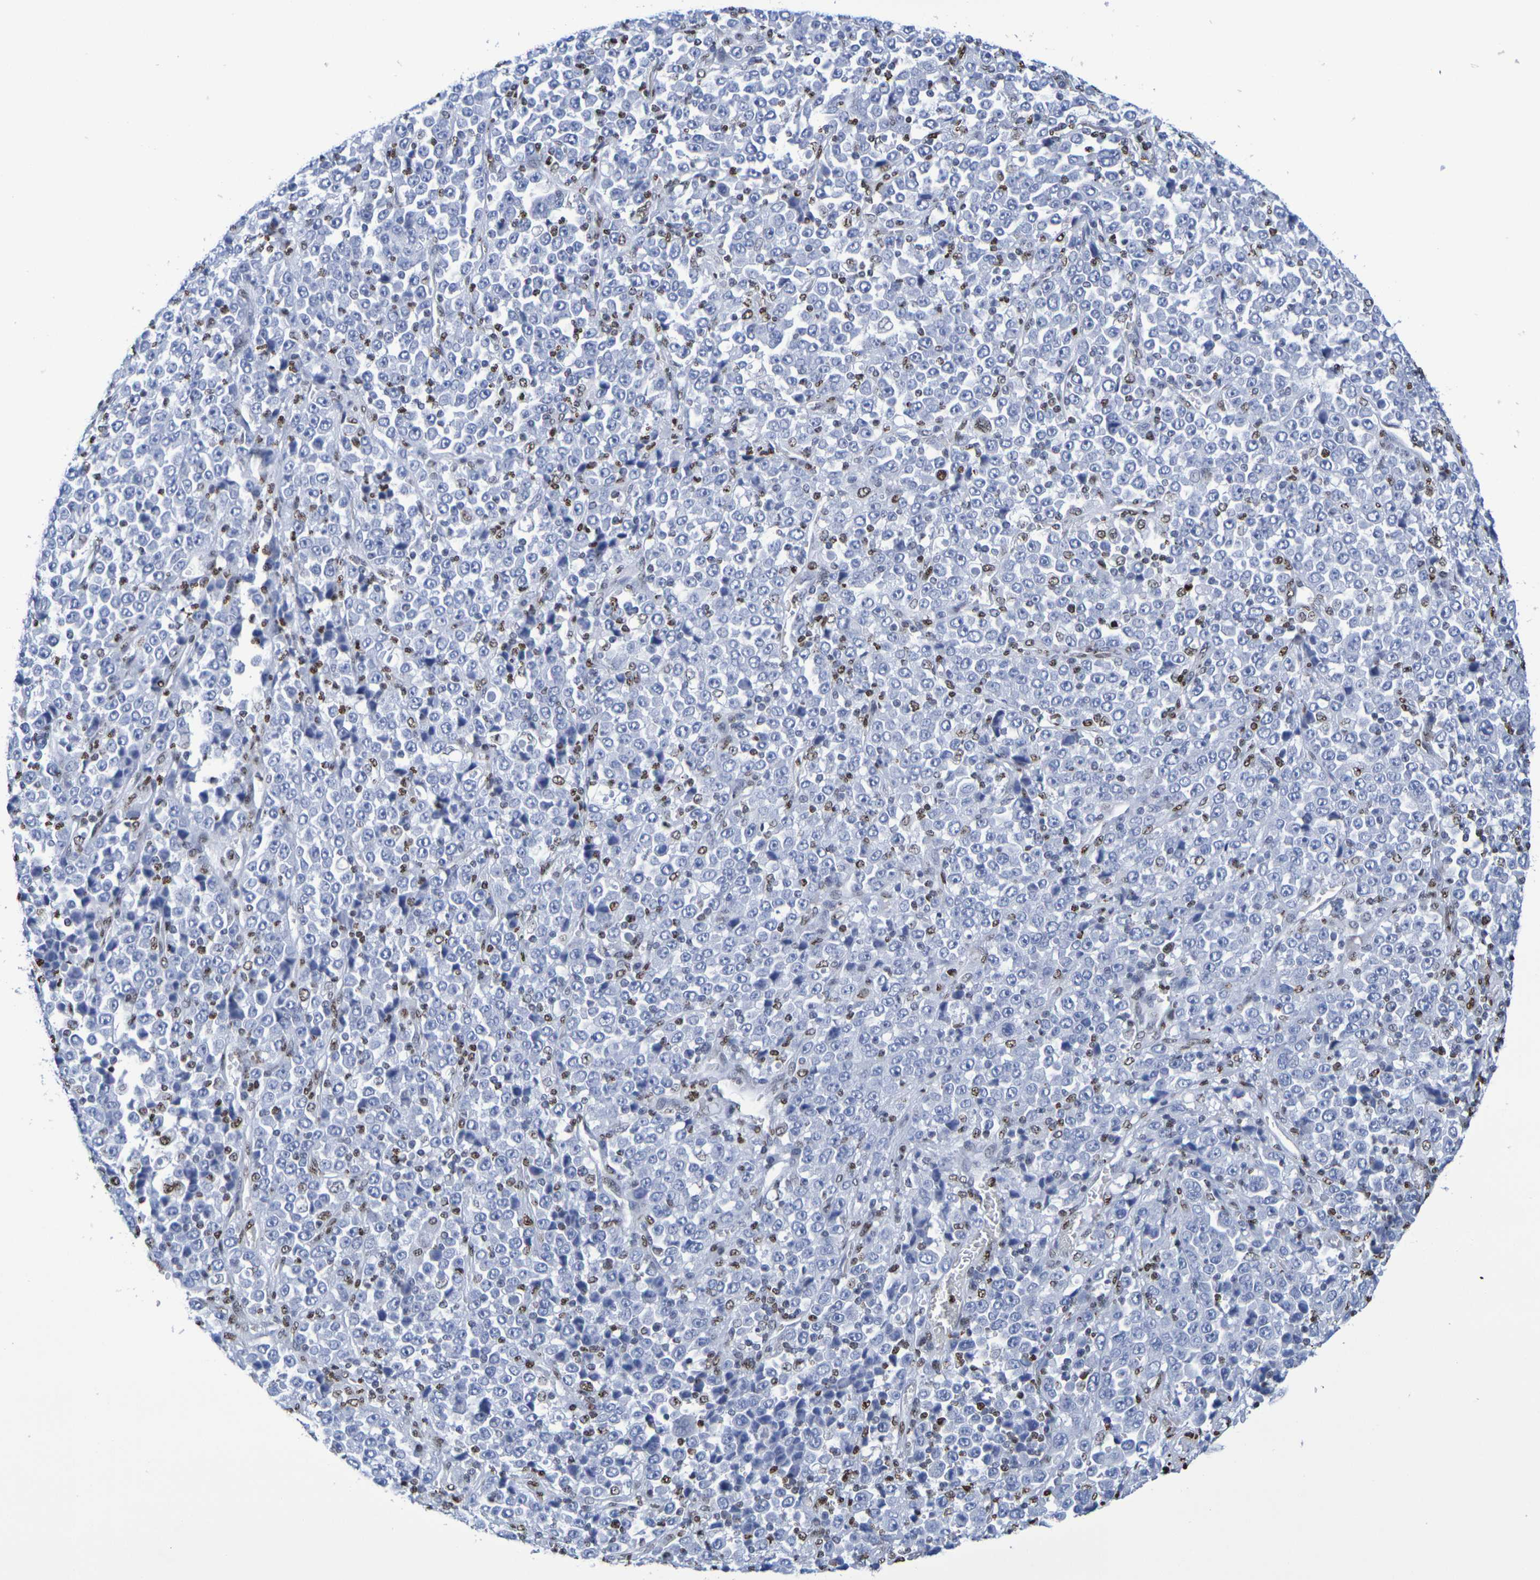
{"staining": {"intensity": "negative", "quantity": "none", "location": "none"}, "tissue": "stomach cancer", "cell_type": "Tumor cells", "image_type": "cancer", "snomed": [{"axis": "morphology", "description": "Normal tissue, NOS"}, {"axis": "morphology", "description": "Adenocarcinoma, NOS"}, {"axis": "topography", "description": "Stomach, upper"}, {"axis": "topography", "description": "Stomach"}], "caption": "Immunohistochemistry (IHC) of stomach cancer (adenocarcinoma) exhibits no staining in tumor cells.", "gene": "H1-5", "patient": {"sex": "male", "age": 59}}